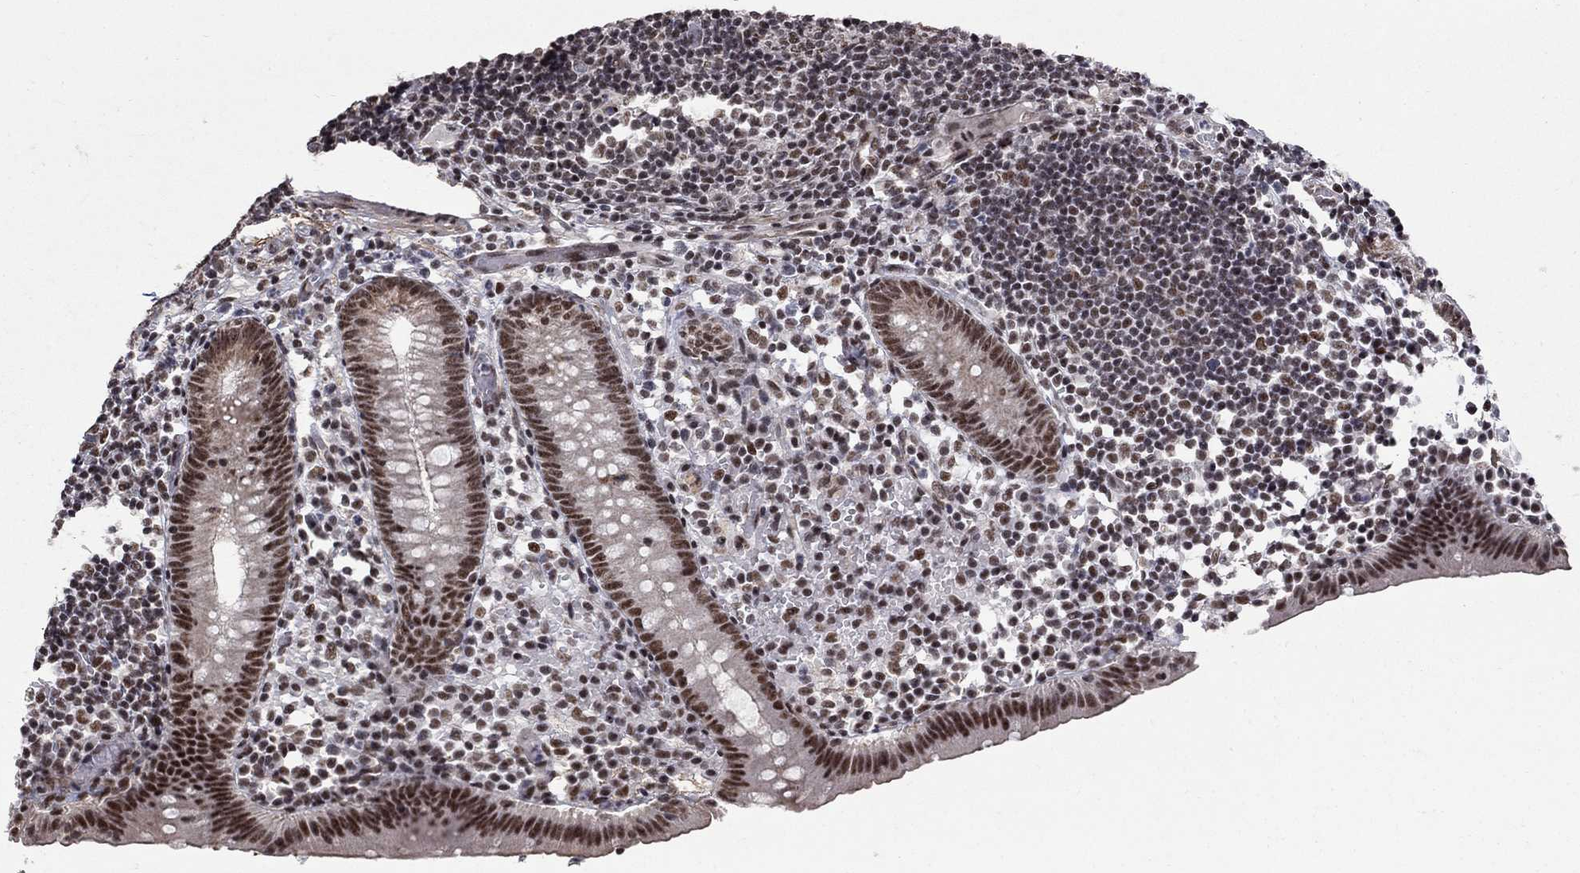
{"staining": {"intensity": "moderate", "quantity": "25%-75%", "location": "nuclear"}, "tissue": "appendix", "cell_type": "Glandular cells", "image_type": "normal", "snomed": [{"axis": "morphology", "description": "Normal tissue, NOS"}, {"axis": "topography", "description": "Appendix"}], "caption": "Normal appendix was stained to show a protein in brown. There is medium levels of moderate nuclear positivity in about 25%-75% of glandular cells. Nuclei are stained in blue.", "gene": "PNISR", "patient": {"sex": "female", "age": 40}}